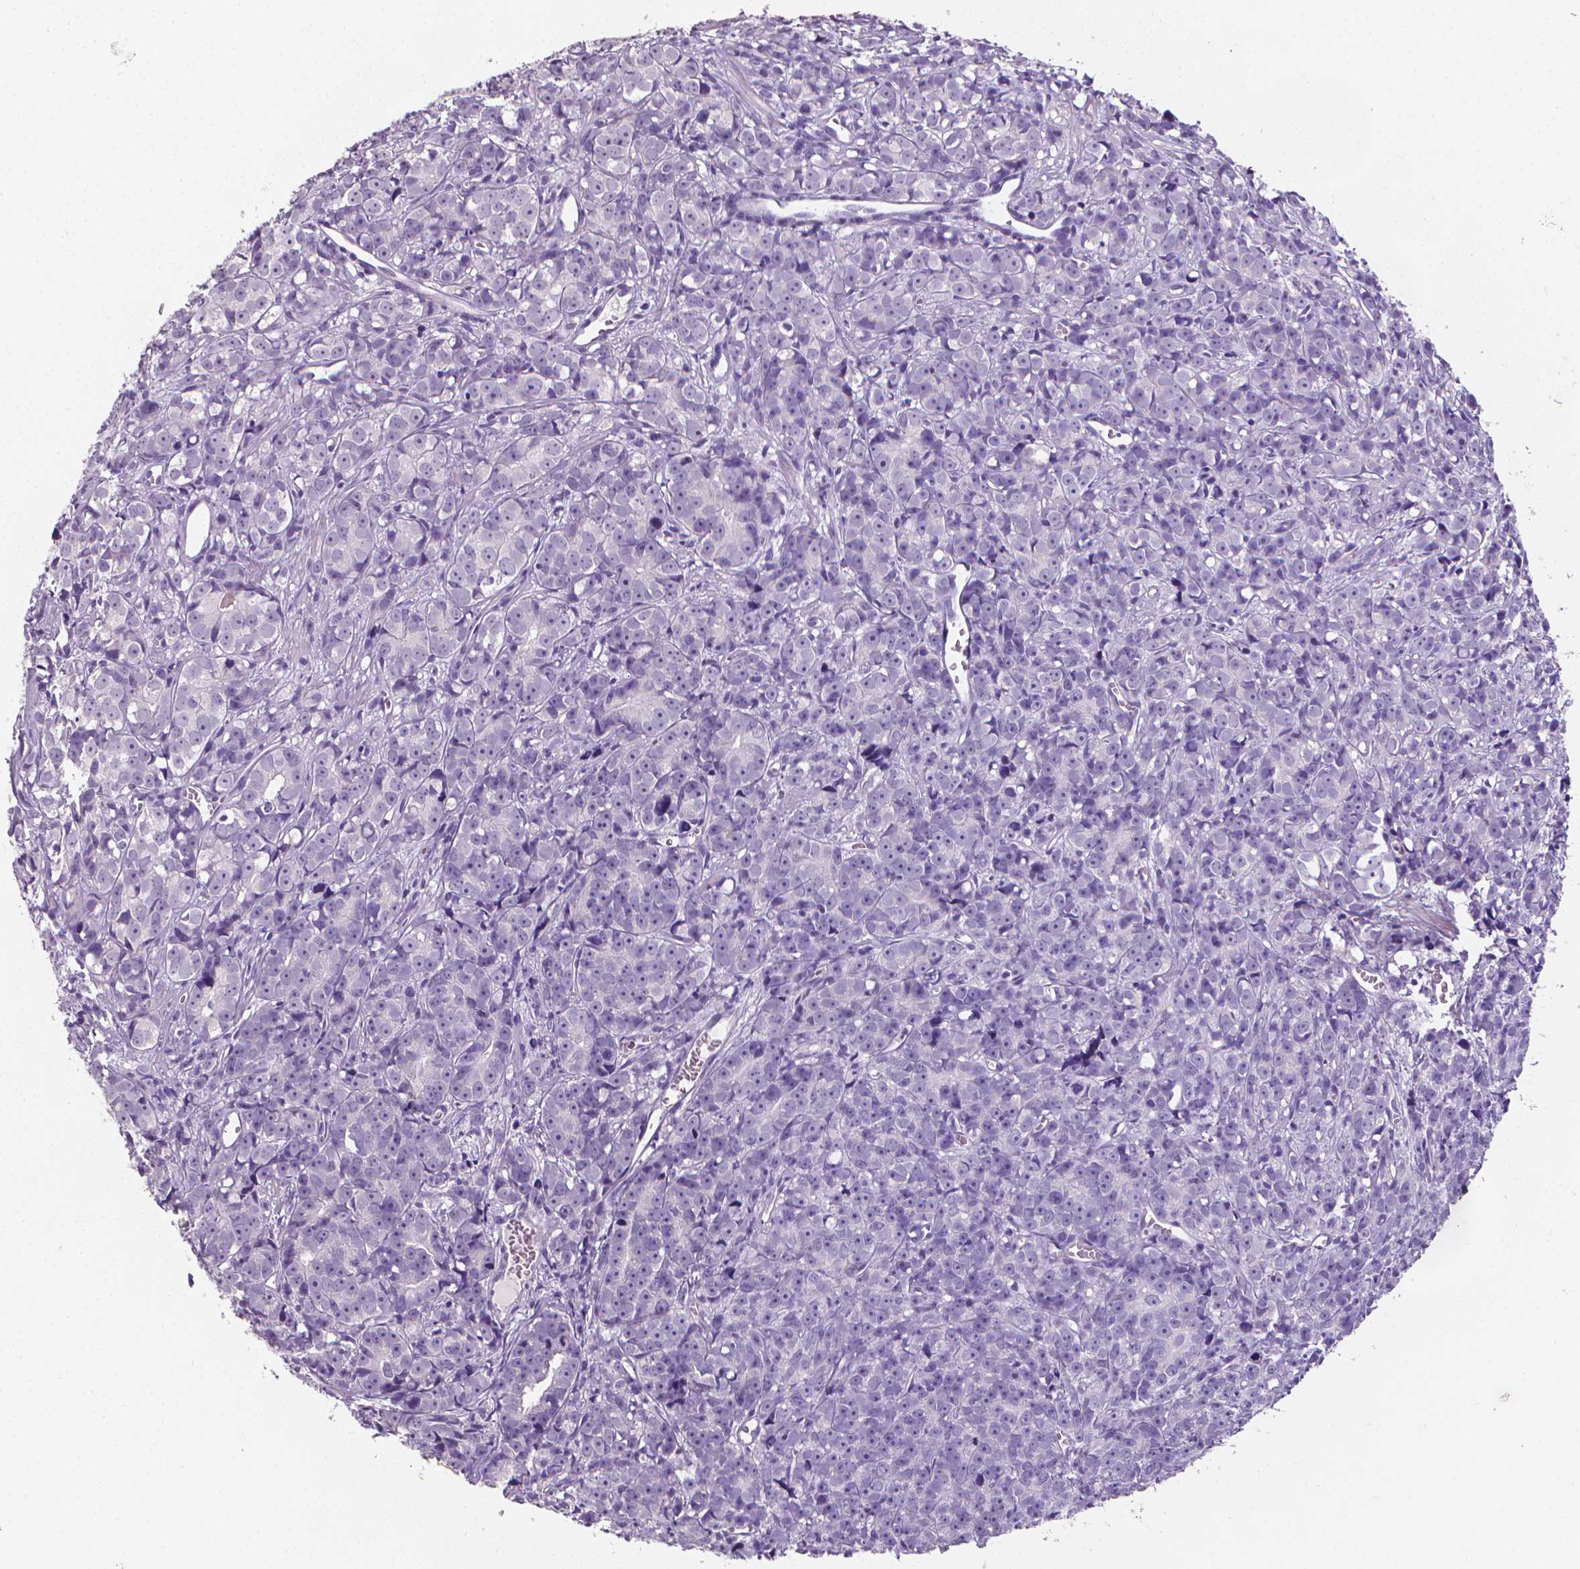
{"staining": {"intensity": "negative", "quantity": "none", "location": "none"}, "tissue": "prostate cancer", "cell_type": "Tumor cells", "image_type": "cancer", "snomed": [{"axis": "morphology", "description": "Adenocarcinoma, High grade"}, {"axis": "topography", "description": "Prostate"}], "caption": "Tumor cells are negative for protein expression in human prostate cancer.", "gene": "XPNPEP2", "patient": {"sex": "male", "age": 77}}